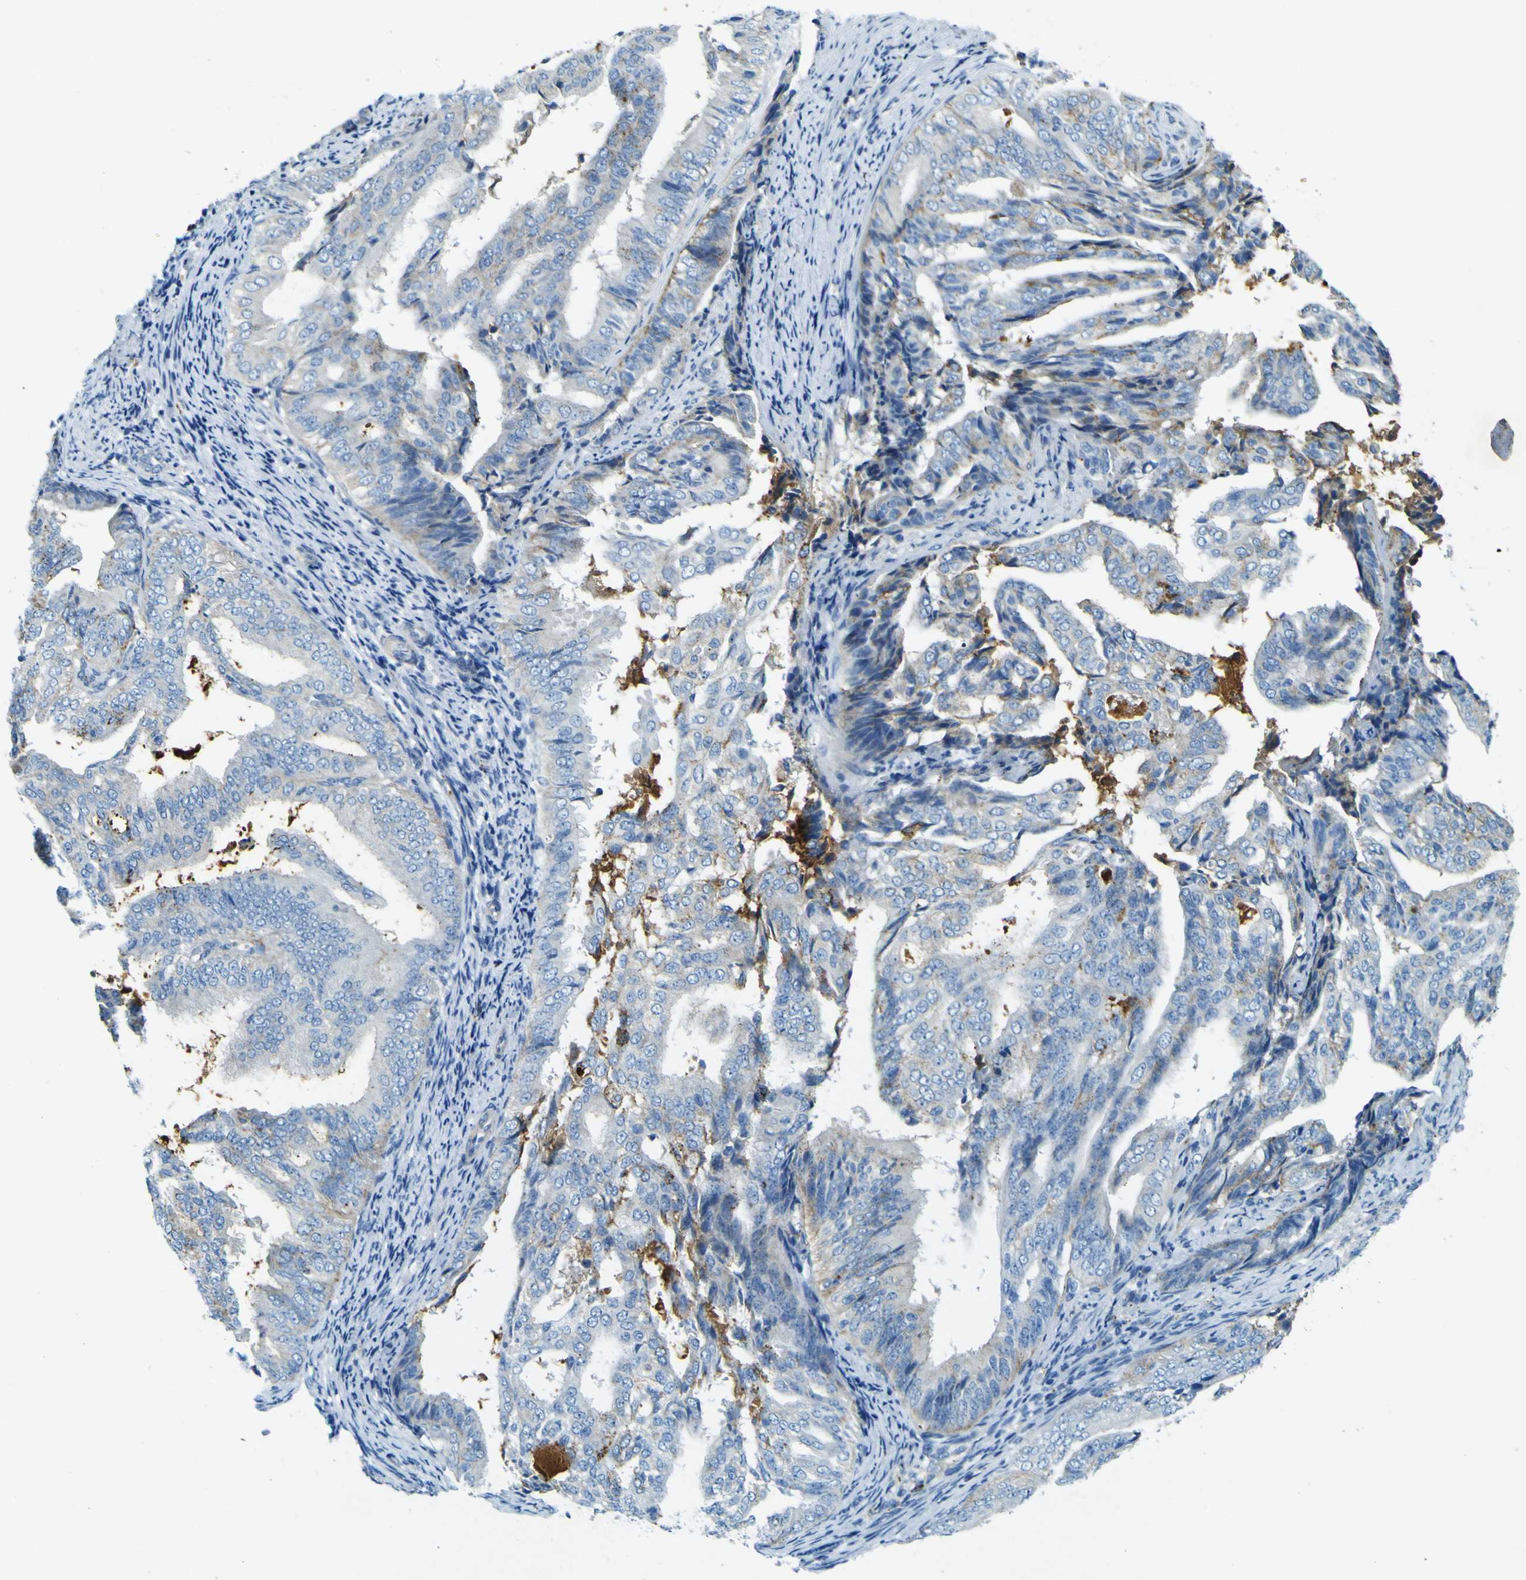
{"staining": {"intensity": "negative", "quantity": "none", "location": "none"}, "tissue": "endometrial cancer", "cell_type": "Tumor cells", "image_type": "cancer", "snomed": [{"axis": "morphology", "description": "Adenocarcinoma, NOS"}, {"axis": "topography", "description": "Endometrium"}], "caption": "This is an IHC image of endometrial adenocarcinoma. There is no staining in tumor cells.", "gene": "PDE9A", "patient": {"sex": "female", "age": 58}}